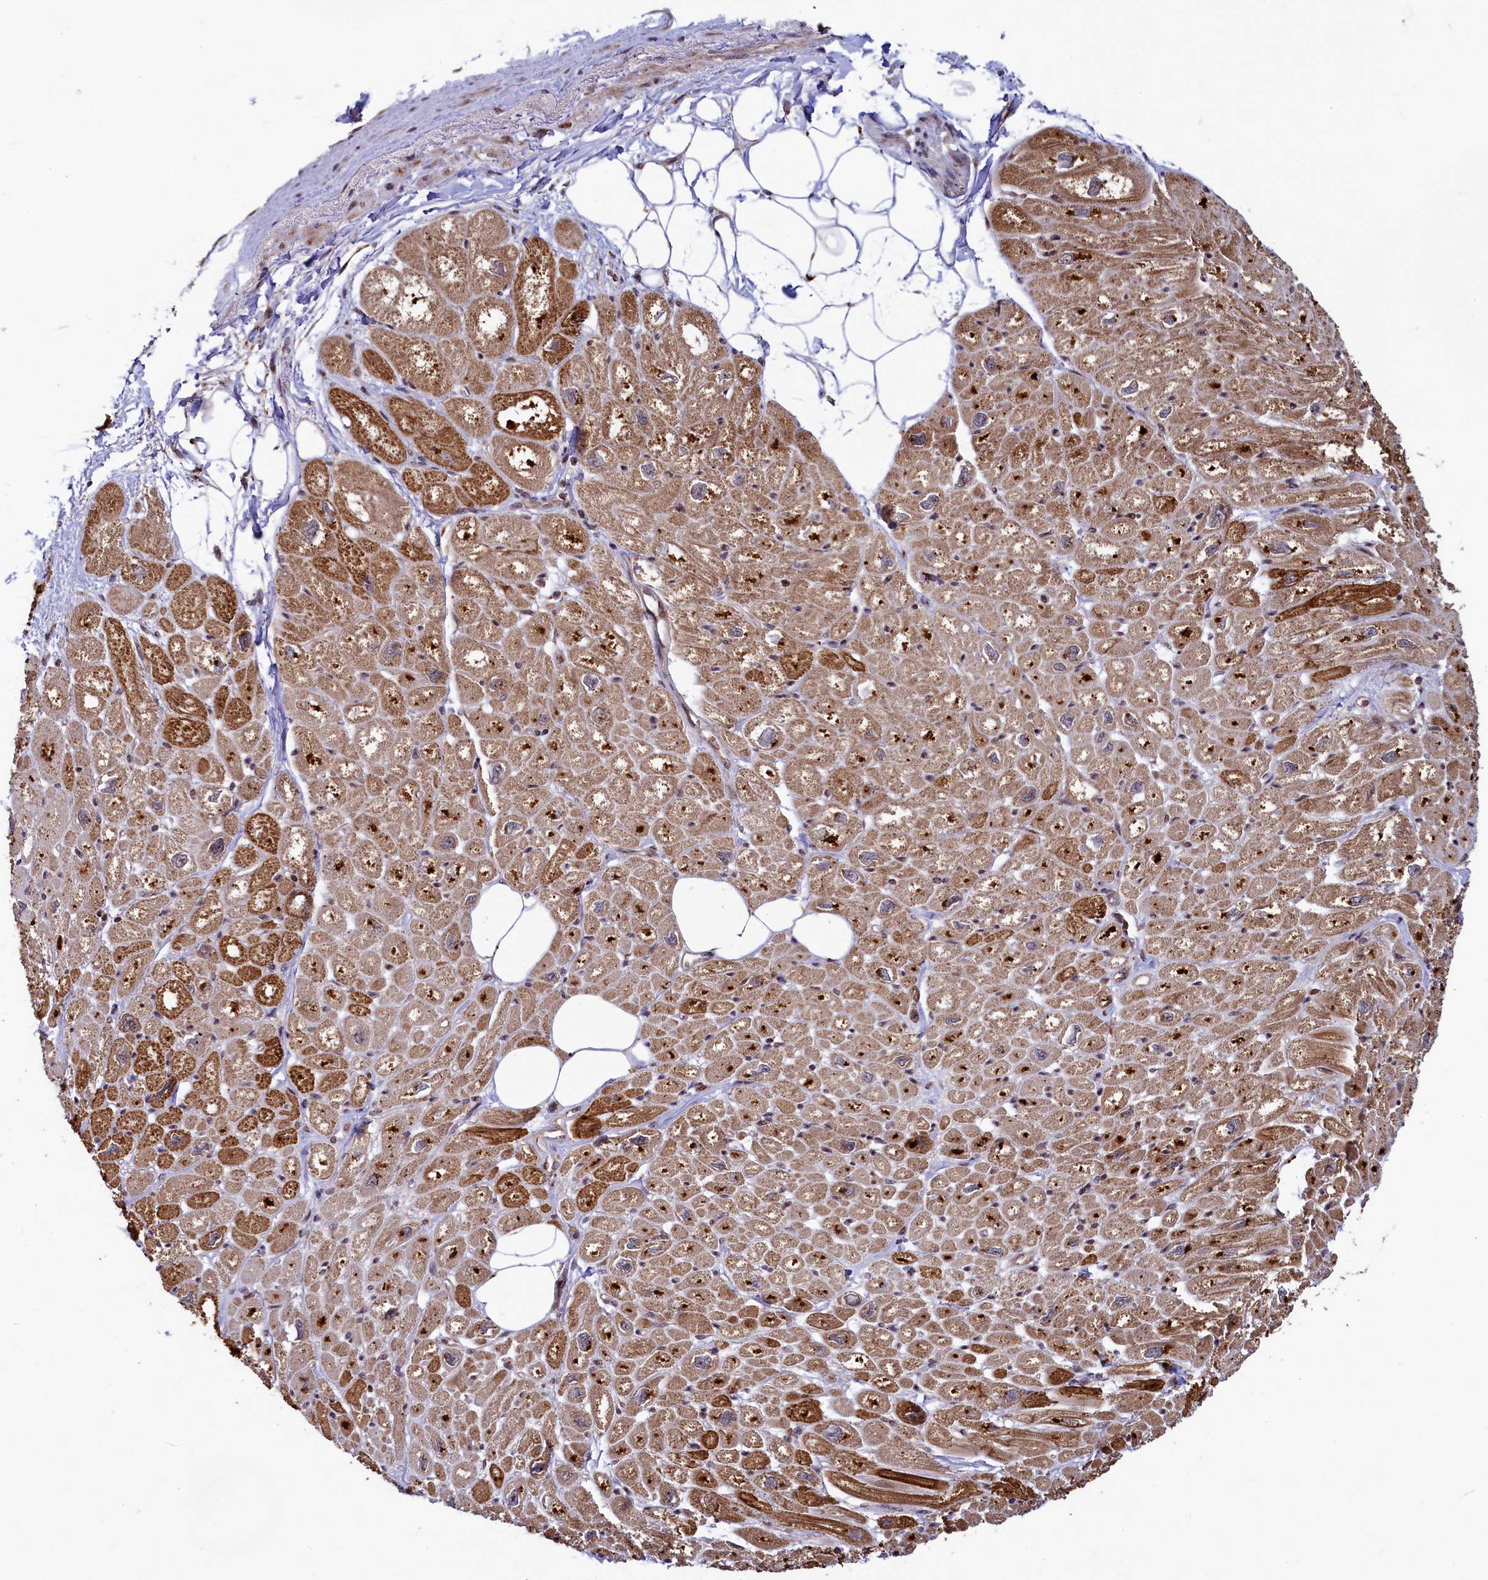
{"staining": {"intensity": "strong", "quantity": ">75%", "location": "cytoplasmic/membranous"}, "tissue": "heart muscle", "cell_type": "Cardiomyocytes", "image_type": "normal", "snomed": [{"axis": "morphology", "description": "Normal tissue, NOS"}, {"axis": "topography", "description": "Heart"}], "caption": "Brown immunohistochemical staining in unremarkable human heart muscle demonstrates strong cytoplasmic/membranous positivity in approximately >75% of cardiomyocytes. The staining is performed using DAB brown chromogen to label protein expression. The nuclei are counter-stained blue using hematoxylin.", "gene": "ZNF577", "patient": {"sex": "male", "age": 50}}